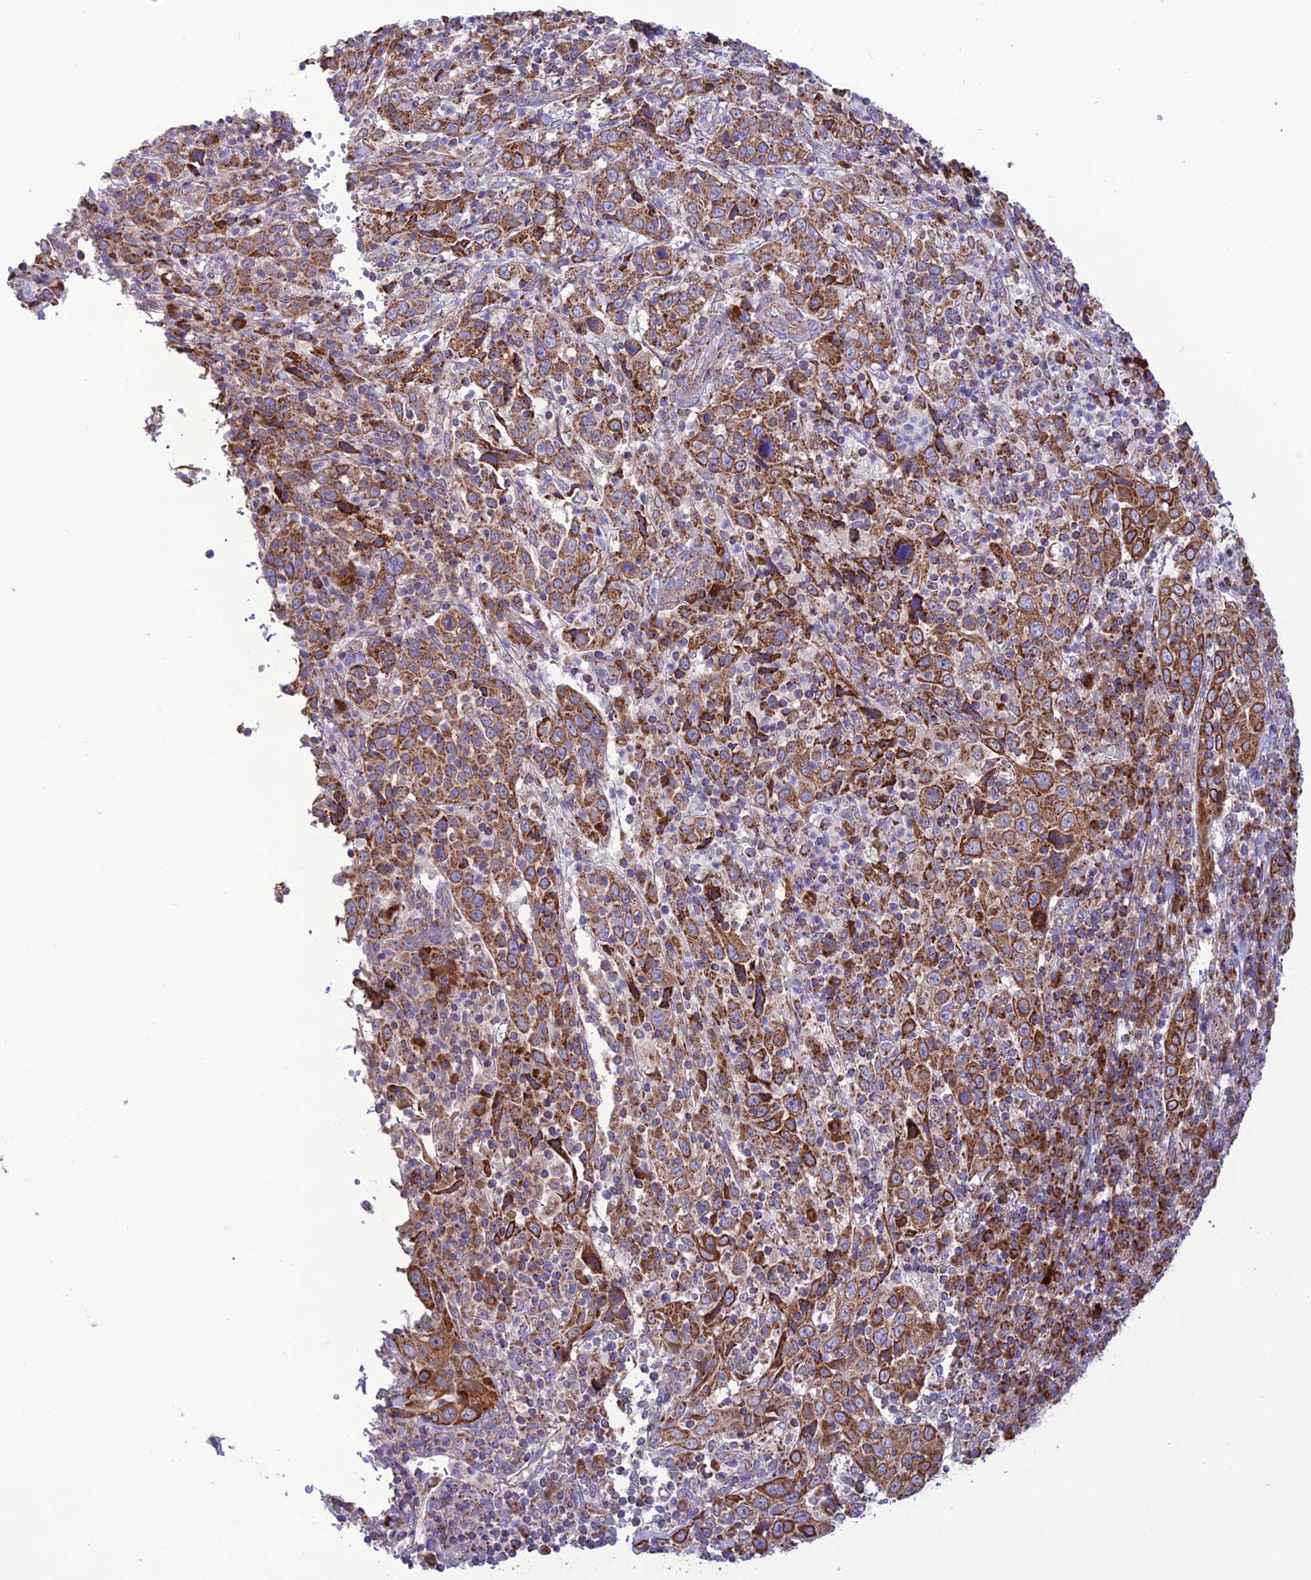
{"staining": {"intensity": "strong", "quantity": ">75%", "location": "cytoplasmic/membranous"}, "tissue": "cervical cancer", "cell_type": "Tumor cells", "image_type": "cancer", "snomed": [{"axis": "morphology", "description": "Squamous cell carcinoma, NOS"}, {"axis": "topography", "description": "Cervix"}], "caption": "Immunohistochemistry (IHC) staining of cervical cancer, which displays high levels of strong cytoplasmic/membranous positivity in approximately >75% of tumor cells indicating strong cytoplasmic/membranous protein positivity. The staining was performed using DAB (brown) for protein detection and nuclei were counterstained in hematoxylin (blue).", "gene": "UAP1L1", "patient": {"sex": "female", "age": 46}}